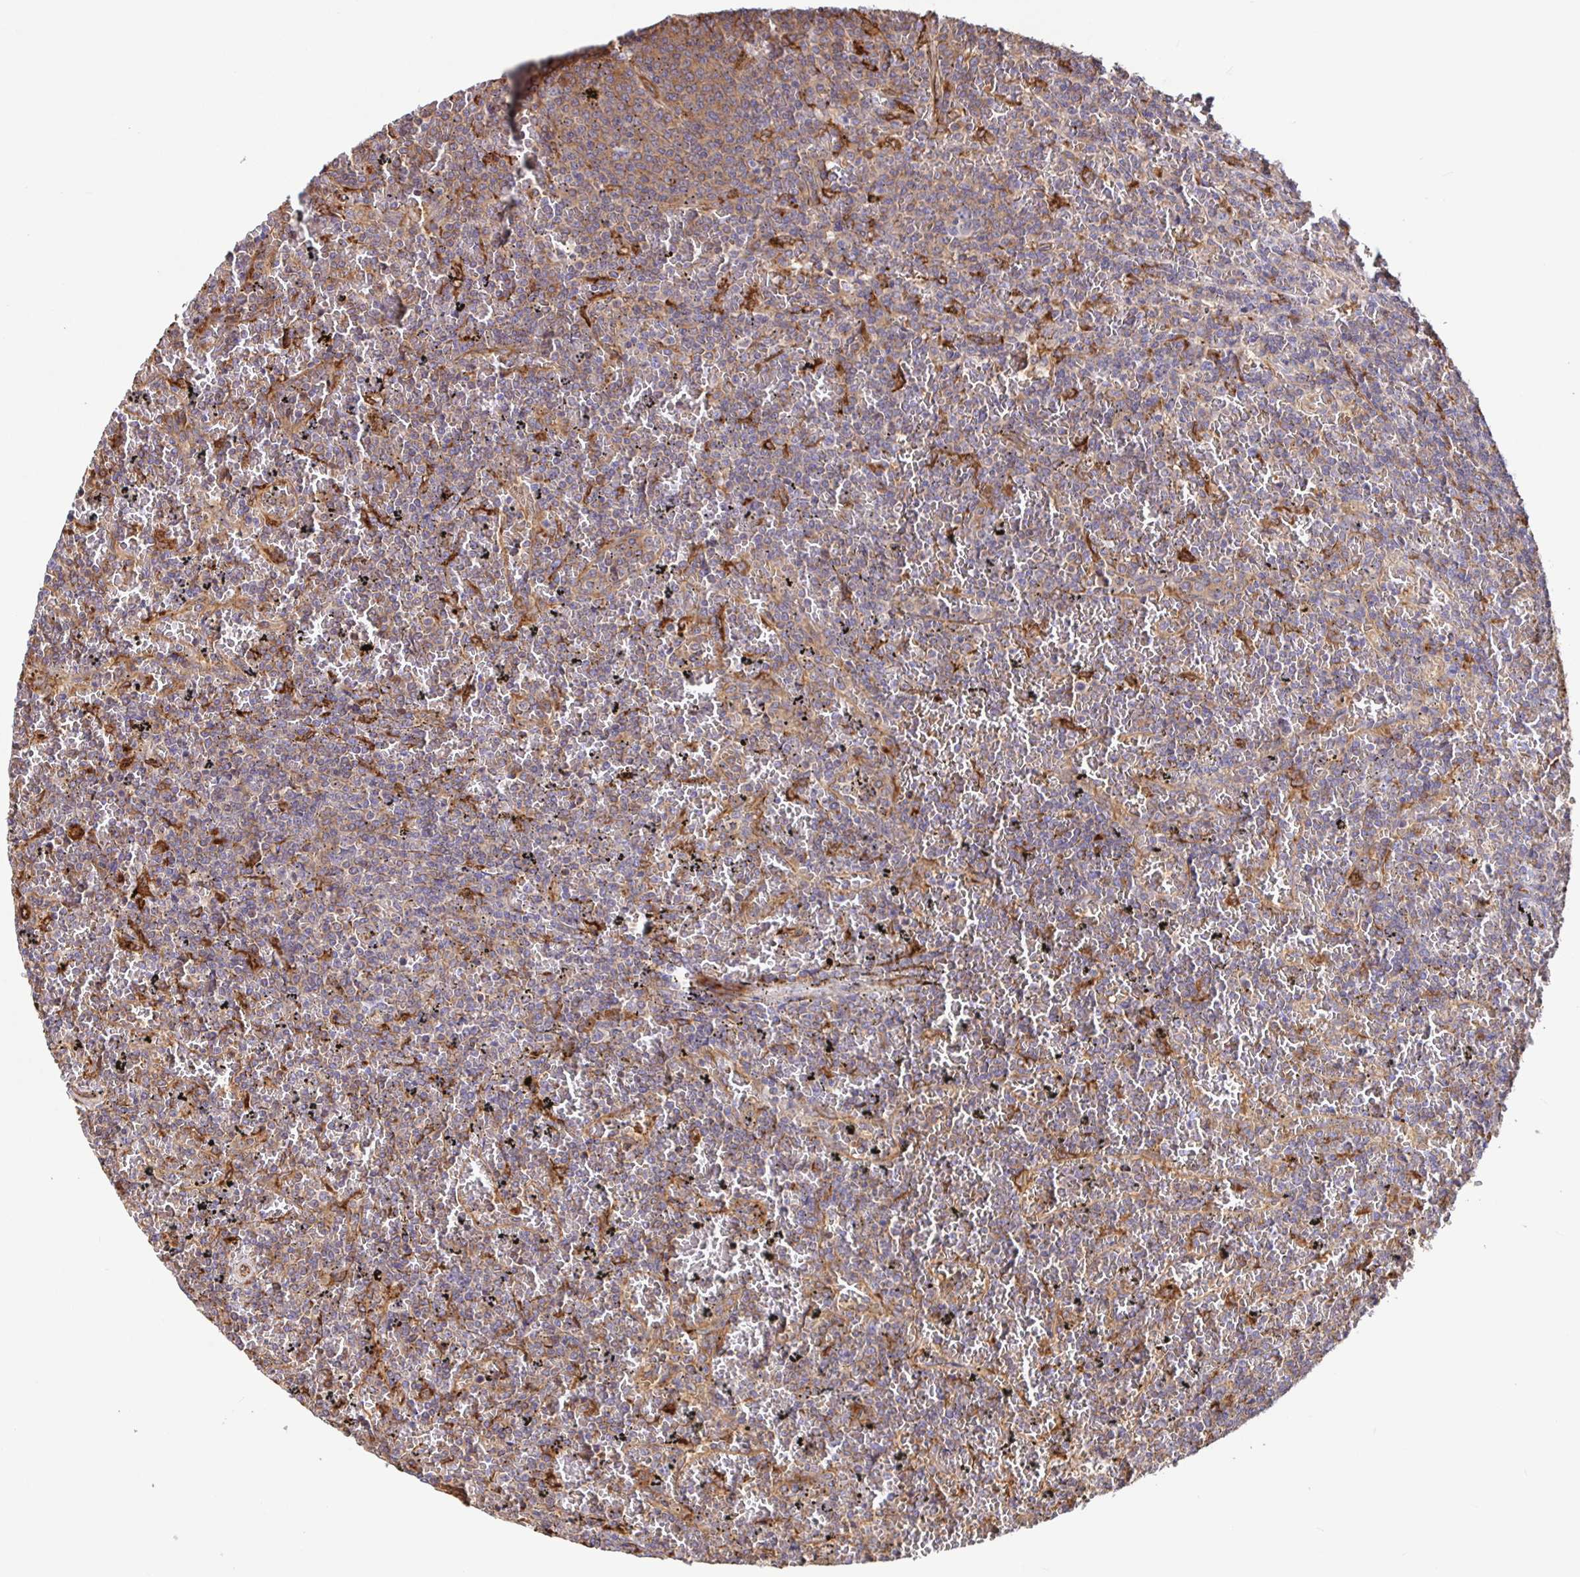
{"staining": {"intensity": "moderate", "quantity": "25%-75%", "location": "cytoplasmic/membranous"}, "tissue": "lymphoma", "cell_type": "Tumor cells", "image_type": "cancer", "snomed": [{"axis": "morphology", "description": "Malignant lymphoma, non-Hodgkin's type, Low grade"}, {"axis": "topography", "description": "Spleen"}], "caption": "Immunohistochemistry of lymphoma exhibits medium levels of moderate cytoplasmic/membranous expression in about 25%-75% of tumor cells.", "gene": "MAOA", "patient": {"sex": "female", "age": 77}}